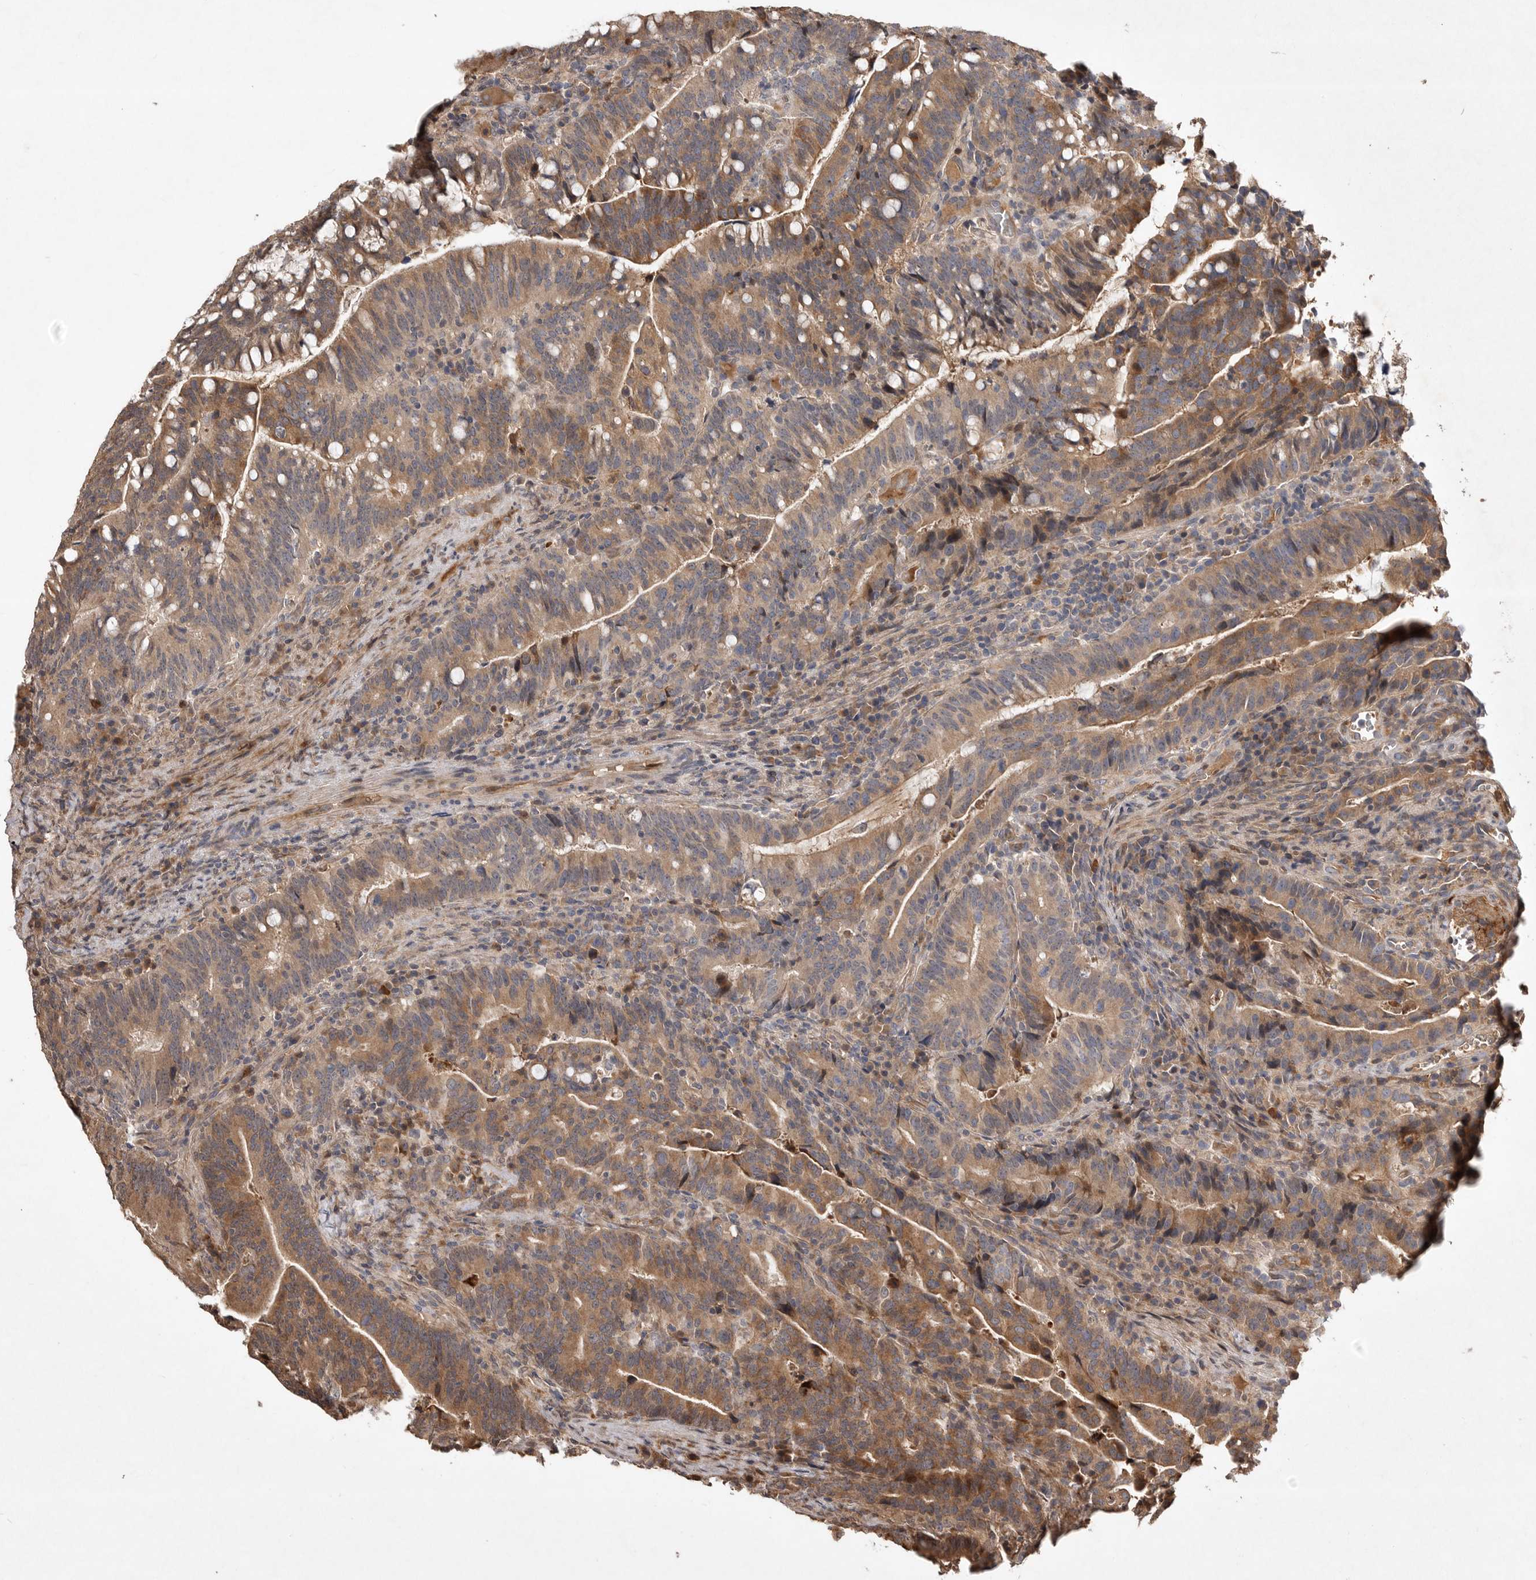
{"staining": {"intensity": "moderate", "quantity": ">75%", "location": "cytoplasmic/membranous"}, "tissue": "colorectal cancer", "cell_type": "Tumor cells", "image_type": "cancer", "snomed": [{"axis": "morphology", "description": "Adenocarcinoma, NOS"}, {"axis": "topography", "description": "Colon"}], "caption": "Protein analysis of colorectal cancer (adenocarcinoma) tissue shows moderate cytoplasmic/membranous expression in approximately >75% of tumor cells.", "gene": "VN1R4", "patient": {"sex": "female", "age": 66}}